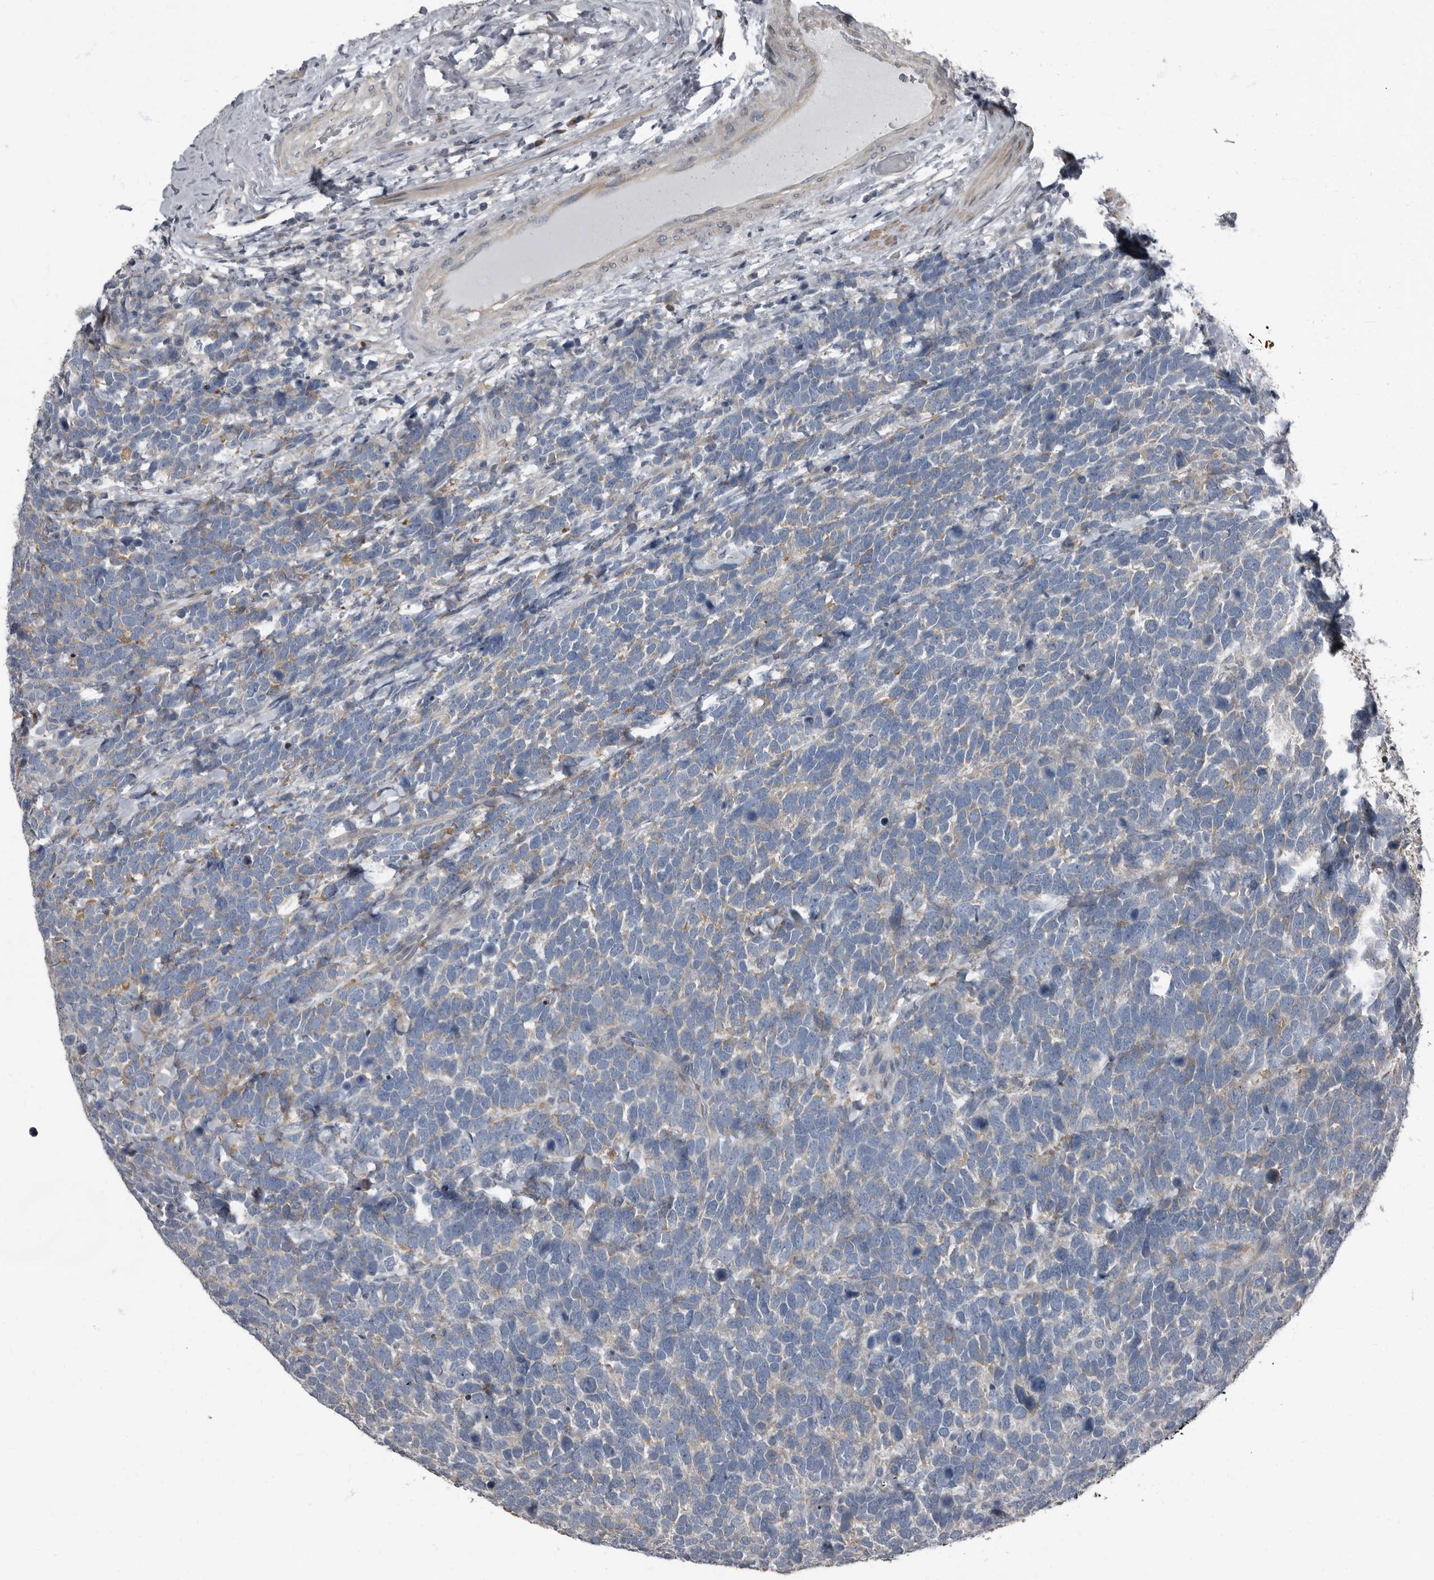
{"staining": {"intensity": "weak", "quantity": "<25%", "location": "cytoplasmic/membranous"}, "tissue": "urothelial cancer", "cell_type": "Tumor cells", "image_type": "cancer", "snomed": [{"axis": "morphology", "description": "Urothelial carcinoma, High grade"}, {"axis": "topography", "description": "Urinary bladder"}], "caption": "Tumor cells are negative for brown protein staining in high-grade urothelial carcinoma.", "gene": "TPD52L1", "patient": {"sex": "female", "age": 82}}